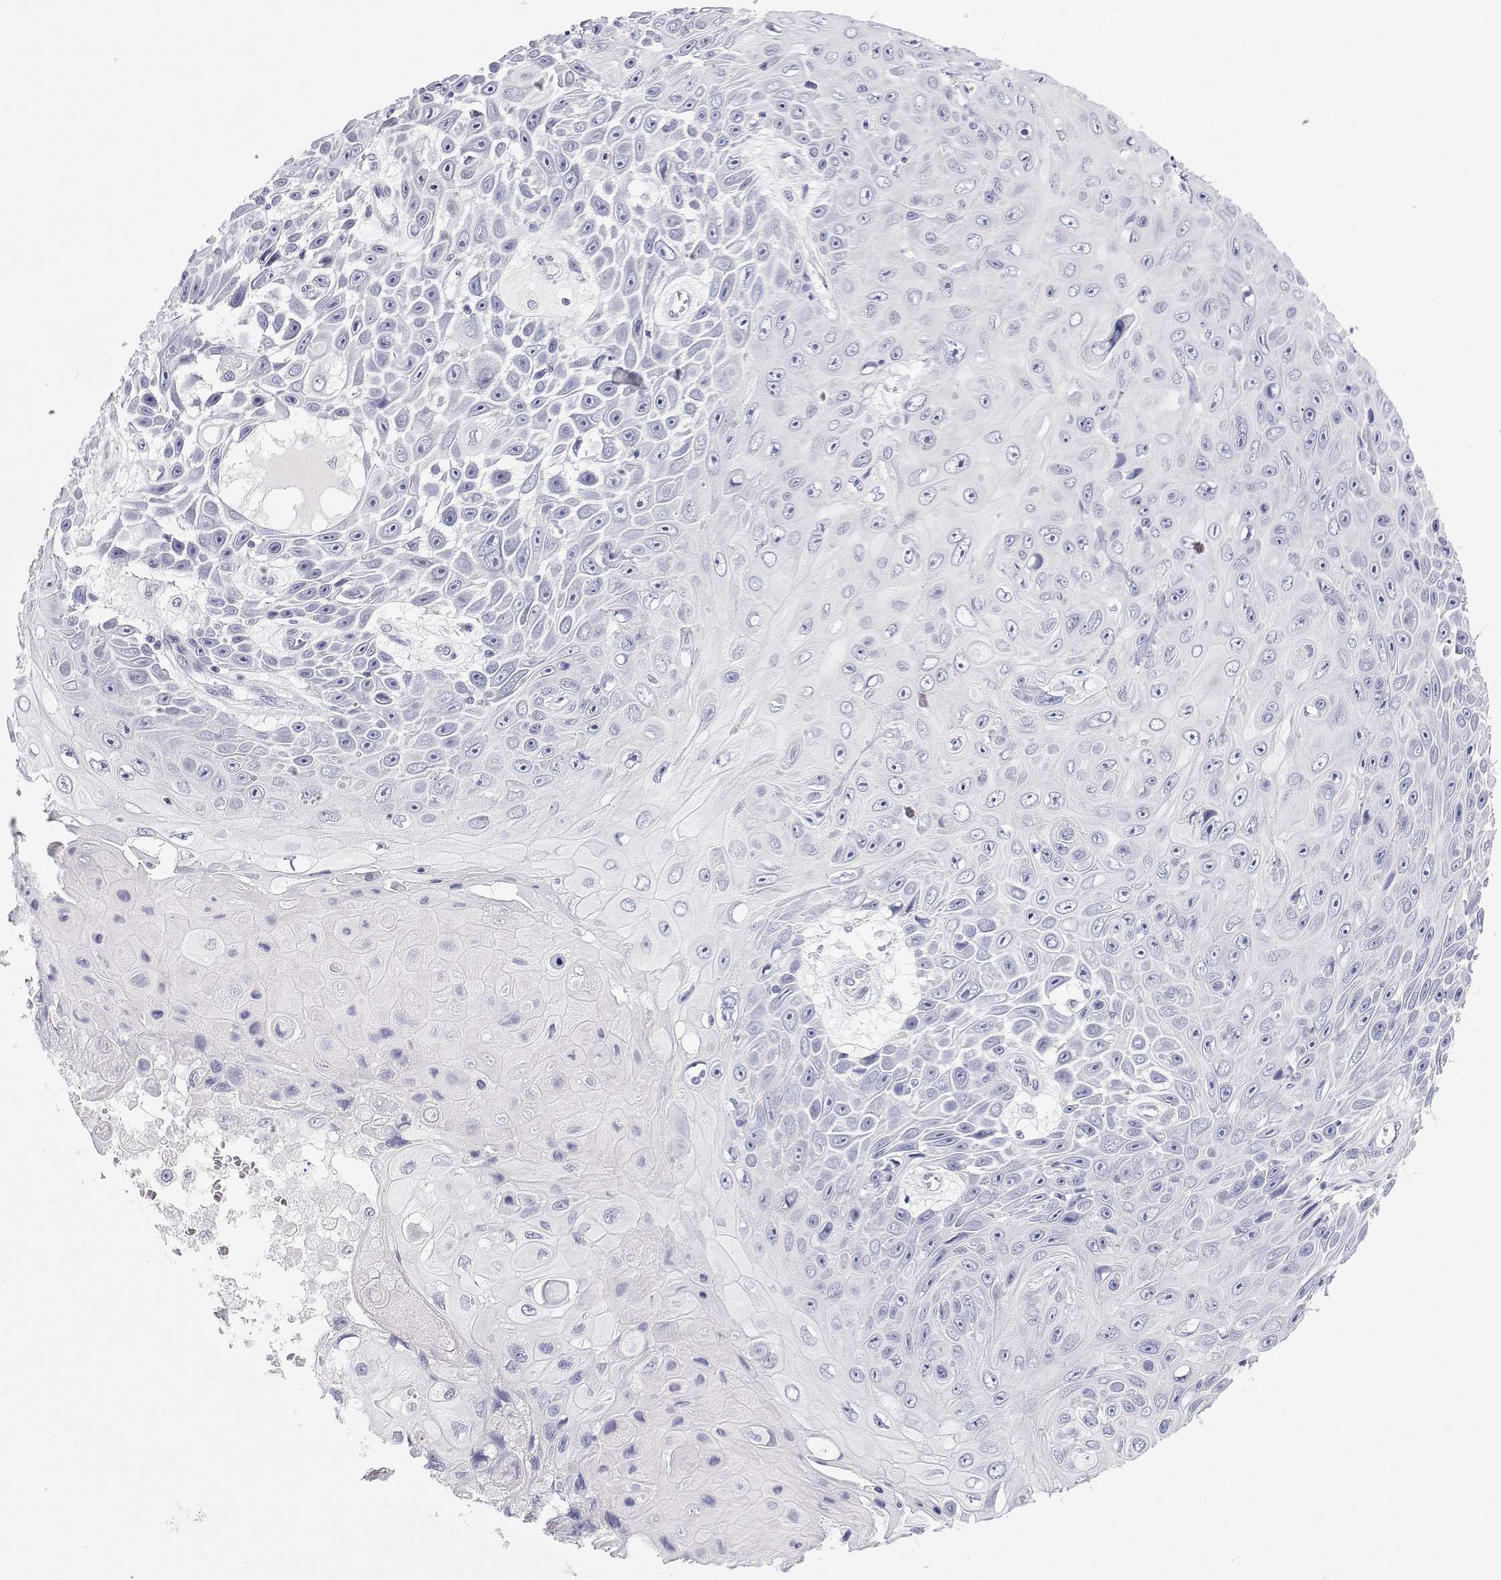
{"staining": {"intensity": "negative", "quantity": "none", "location": "none"}, "tissue": "skin cancer", "cell_type": "Tumor cells", "image_type": "cancer", "snomed": [{"axis": "morphology", "description": "Squamous cell carcinoma, NOS"}, {"axis": "topography", "description": "Skin"}], "caption": "Skin cancer (squamous cell carcinoma) stained for a protein using IHC exhibits no staining tumor cells.", "gene": "ANKRD65", "patient": {"sex": "male", "age": 82}}